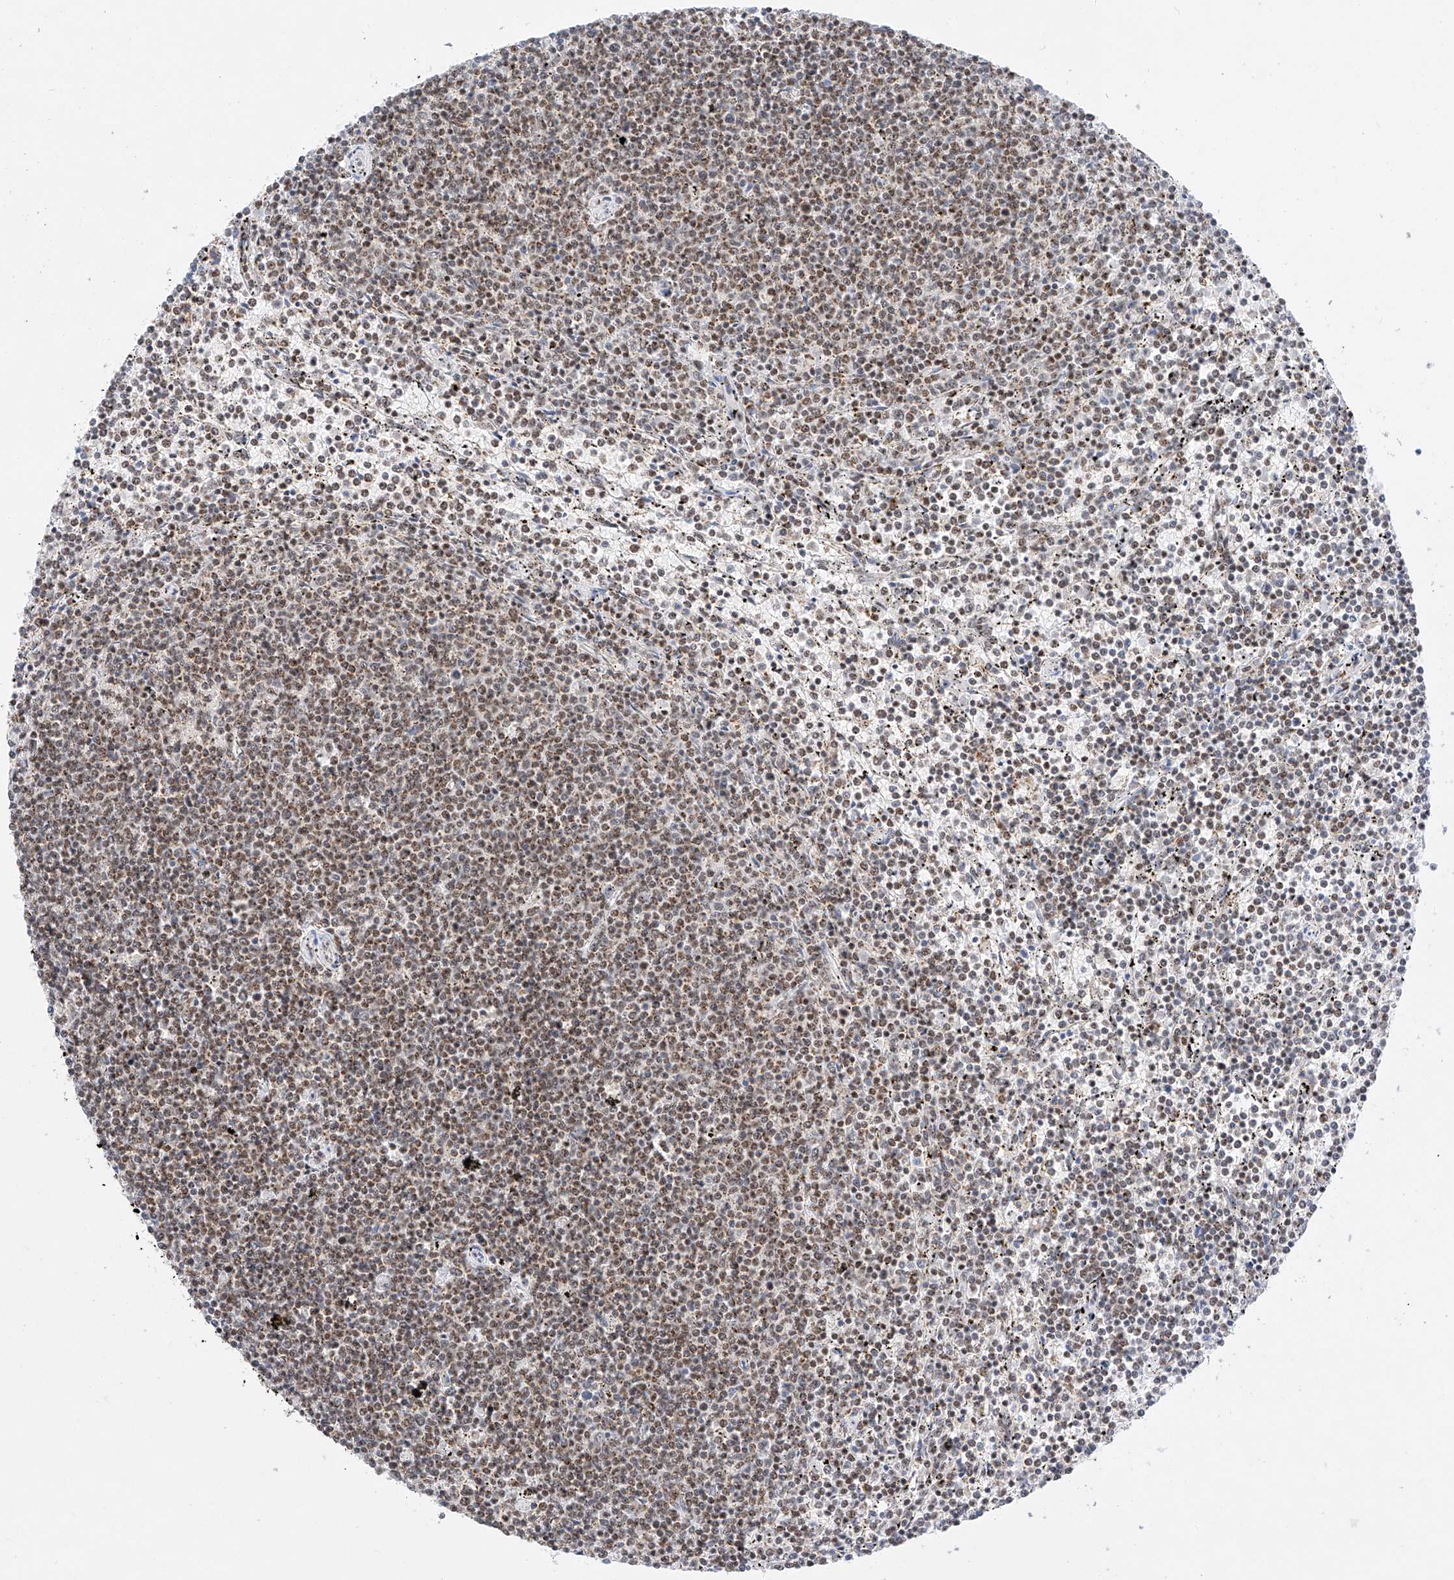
{"staining": {"intensity": "weak", "quantity": "25%-75%", "location": "nuclear"}, "tissue": "lymphoma", "cell_type": "Tumor cells", "image_type": "cancer", "snomed": [{"axis": "morphology", "description": "Malignant lymphoma, non-Hodgkin's type, Low grade"}, {"axis": "topography", "description": "Spleen"}], "caption": "Malignant lymphoma, non-Hodgkin's type (low-grade) stained with a protein marker demonstrates weak staining in tumor cells.", "gene": "NRF1", "patient": {"sex": "female", "age": 50}}